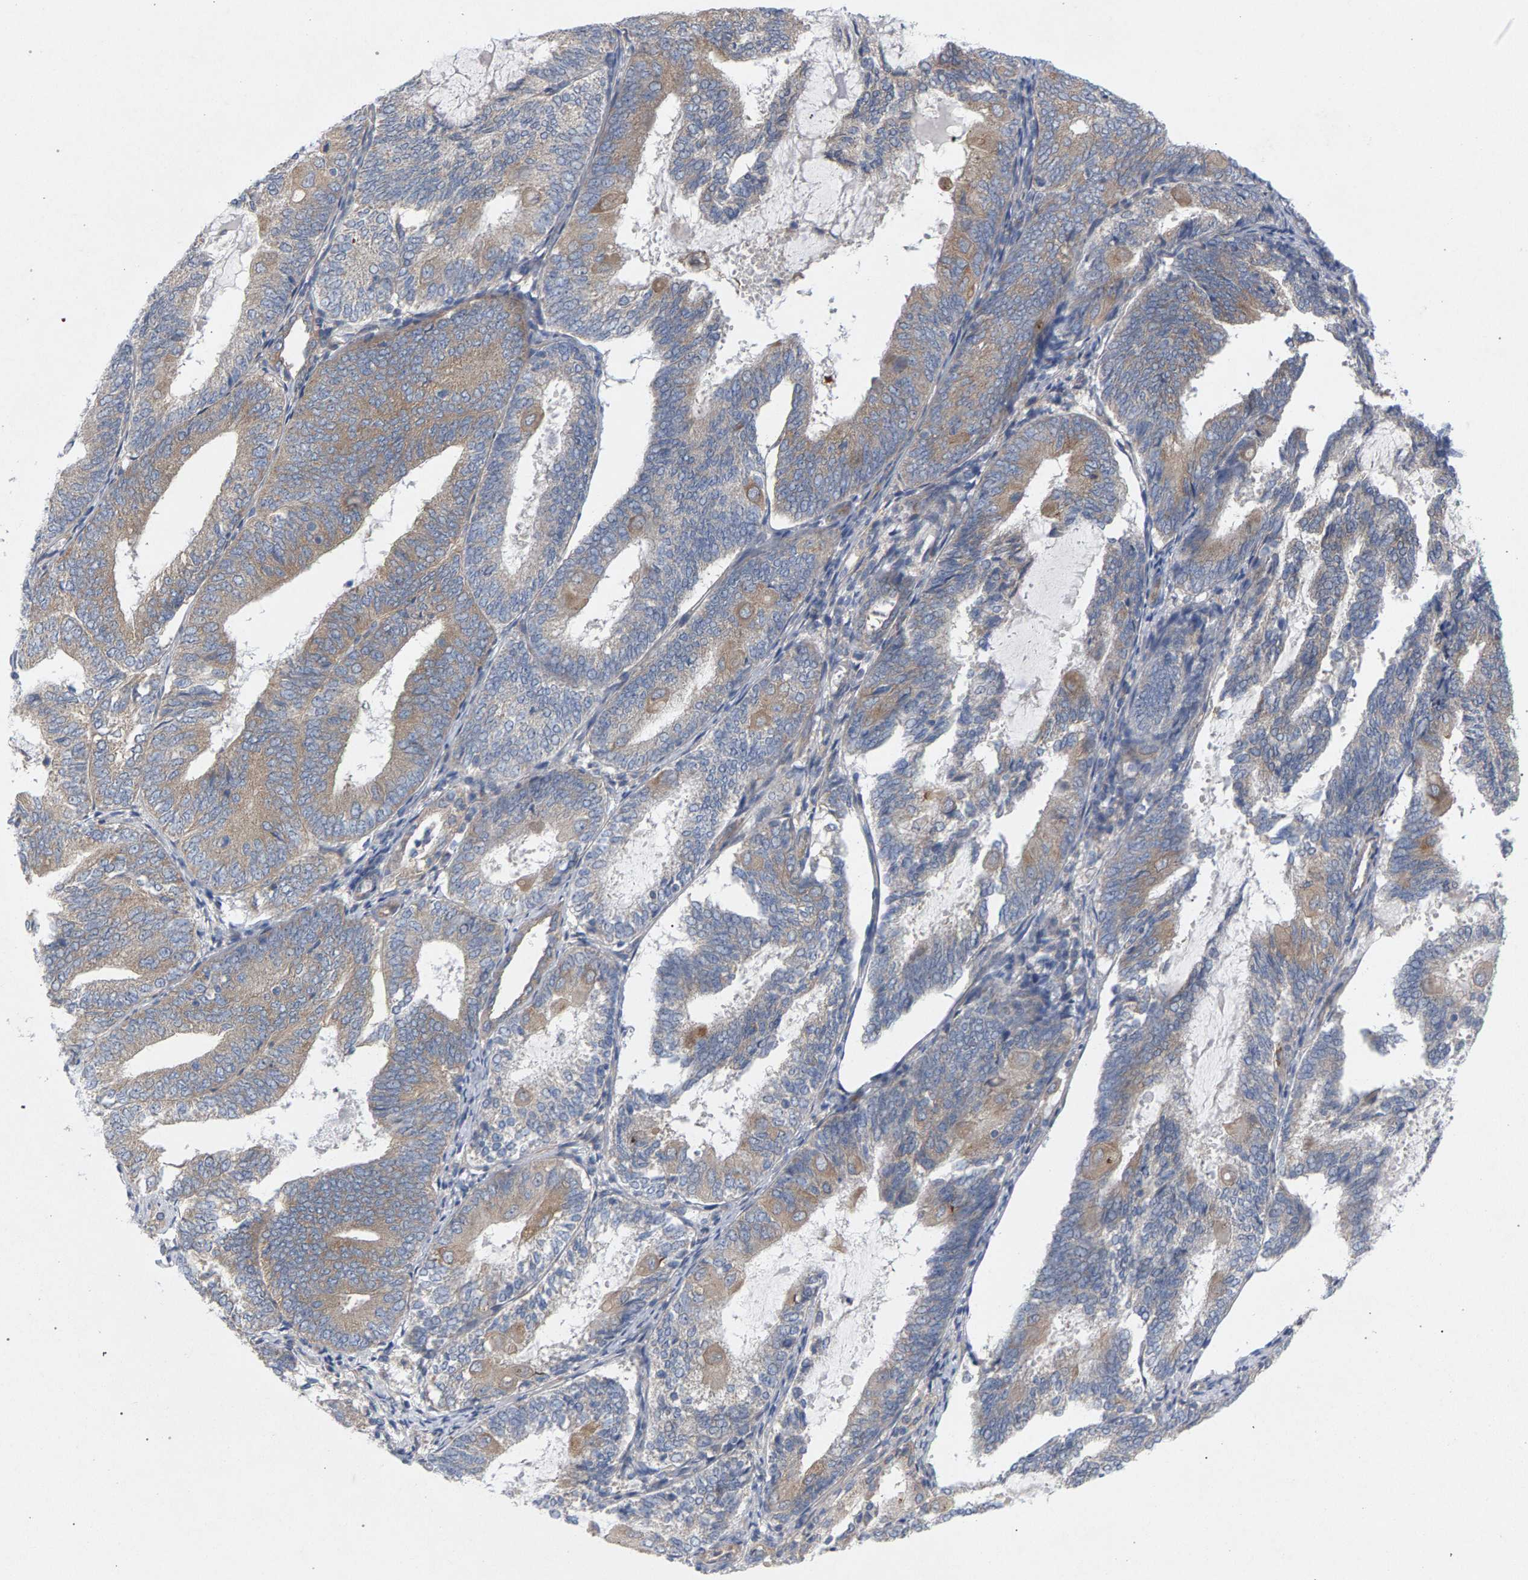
{"staining": {"intensity": "weak", "quantity": ">75%", "location": "cytoplasmic/membranous"}, "tissue": "endometrial cancer", "cell_type": "Tumor cells", "image_type": "cancer", "snomed": [{"axis": "morphology", "description": "Adenocarcinoma, NOS"}, {"axis": "topography", "description": "Endometrium"}], "caption": "There is low levels of weak cytoplasmic/membranous staining in tumor cells of endometrial cancer, as demonstrated by immunohistochemical staining (brown color).", "gene": "MAMDC2", "patient": {"sex": "female", "age": 81}}